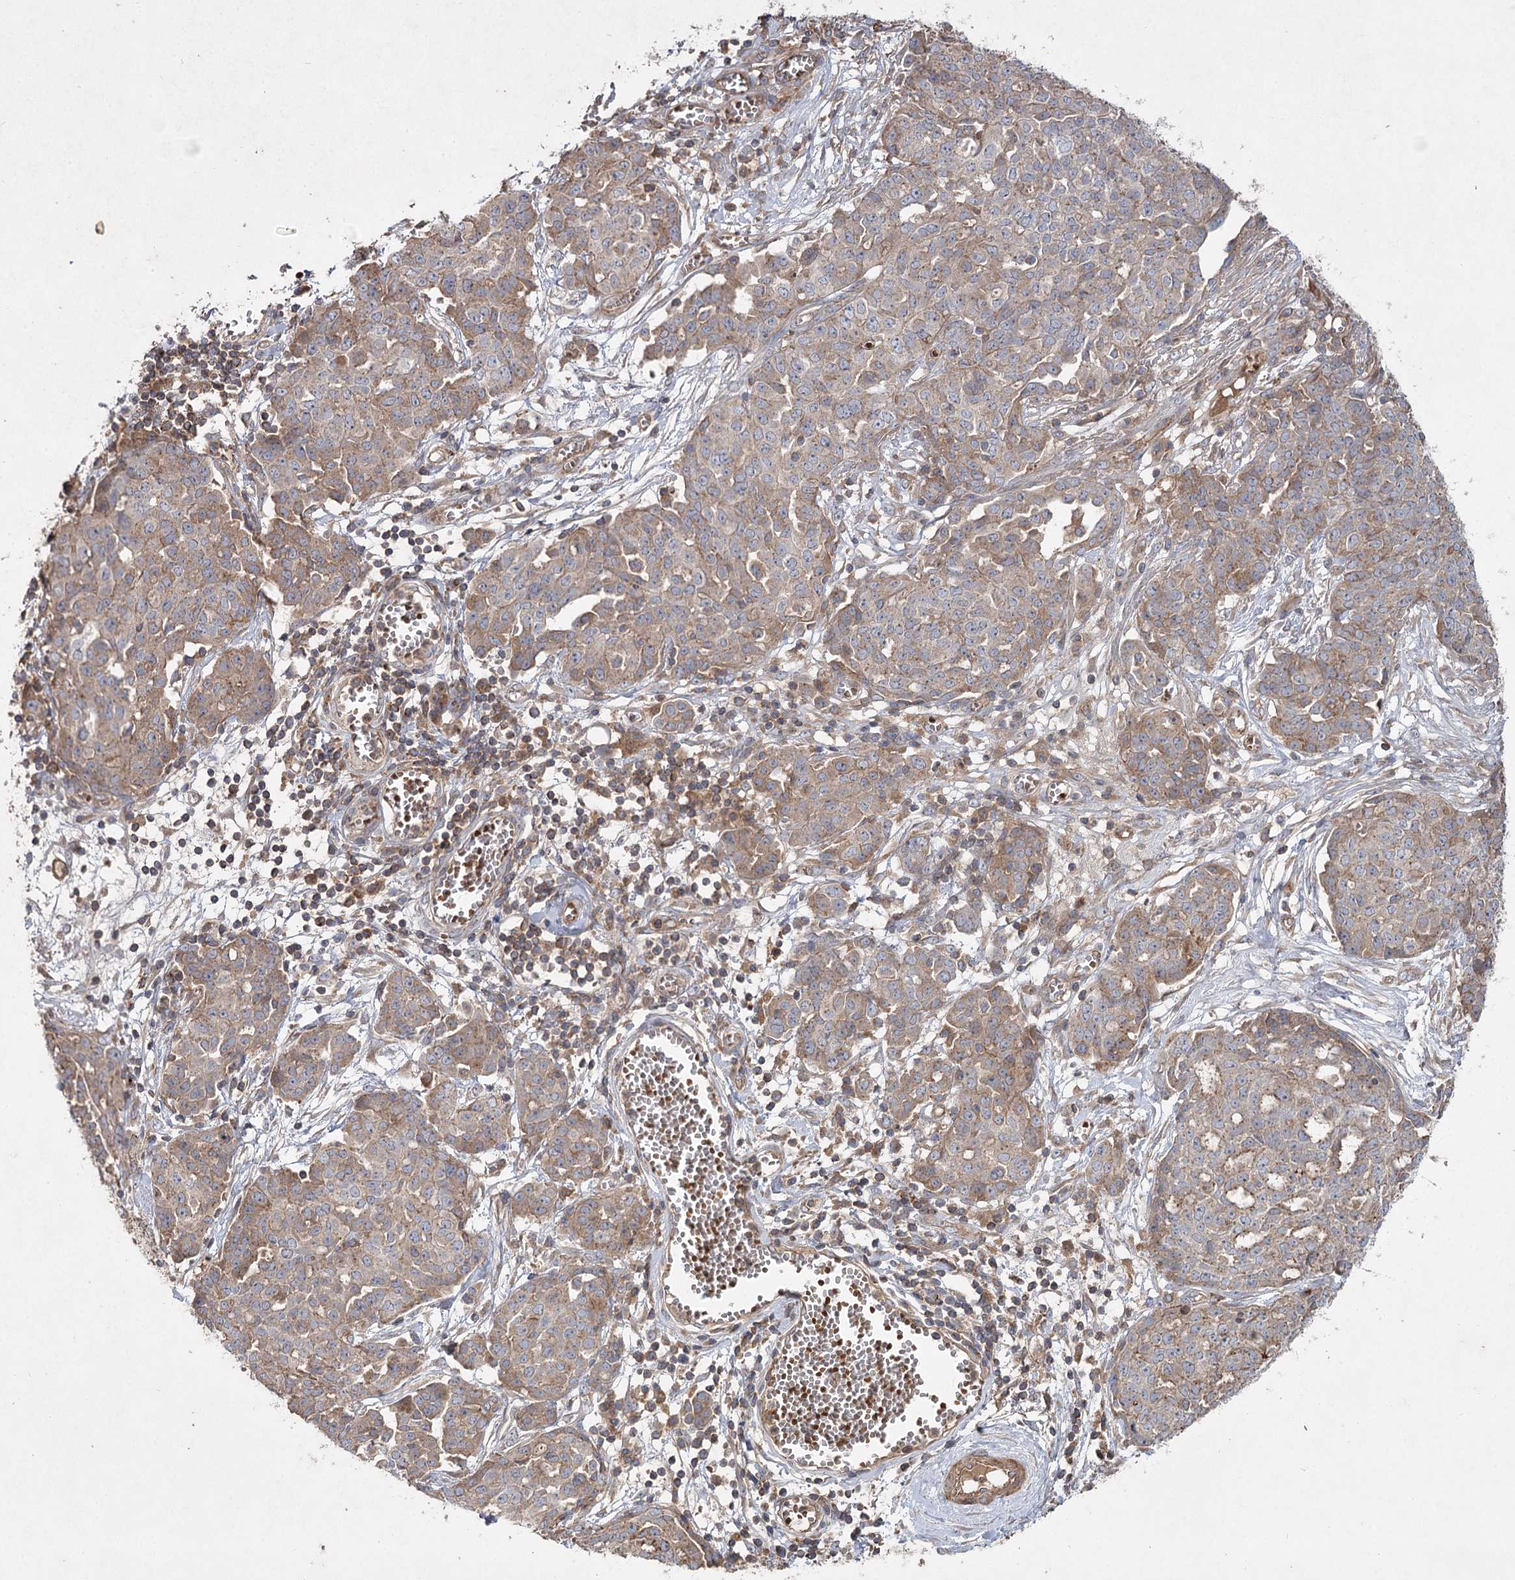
{"staining": {"intensity": "moderate", "quantity": ">75%", "location": "cytoplasmic/membranous"}, "tissue": "ovarian cancer", "cell_type": "Tumor cells", "image_type": "cancer", "snomed": [{"axis": "morphology", "description": "Cystadenocarcinoma, serous, NOS"}, {"axis": "topography", "description": "Soft tissue"}, {"axis": "topography", "description": "Ovary"}], "caption": "Protein expression analysis of human ovarian serous cystadenocarcinoma reveals moderate cytoplasmic/membranous positivity in approximately >75% of tumor cells. (DAB IHC, brown staining for protein, blue staining for nuclei).", "gene": "KIAA0825", "patient": {"sex": "female", "age": 57}}